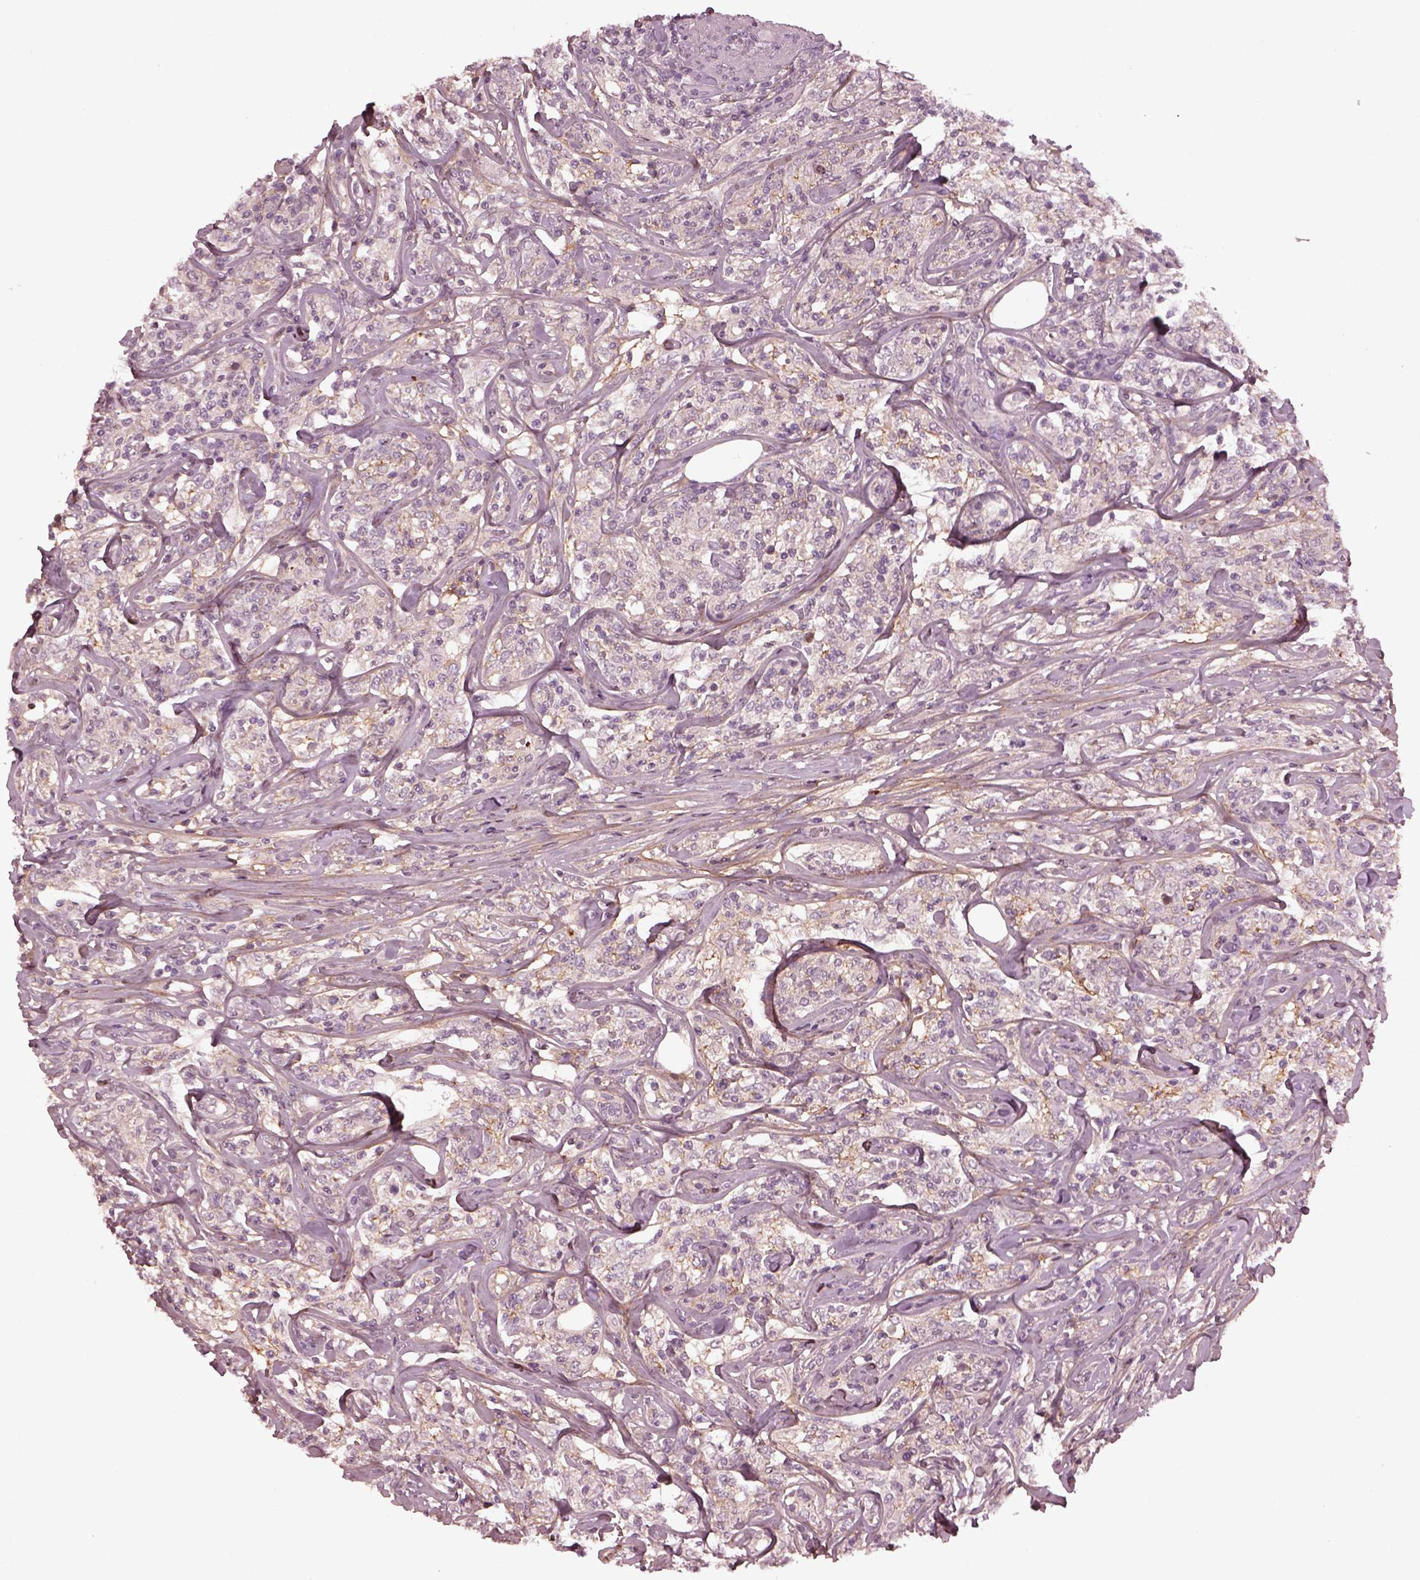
{"staining": {"intensity": "negative", "quantity": "none", "location": "none"}, "tissue": "lymphoma", "cell_type": "Tumor cells", "image_type": "cancer", "snomed": [{"axis": "morphology", "description": "Malignant lymphoma, non-Hodgkin's type, High grade"}, {"axis": "topography", "description": "Lymph node"}], "caption": "This is an immunohistochemistry image of human malignant lymphoma, non-Hodgkin's type (high-grade). There is no expression in tumor cells.", "gene": "EFEMP1", "patient": {"sex": "female", "age": 84}}